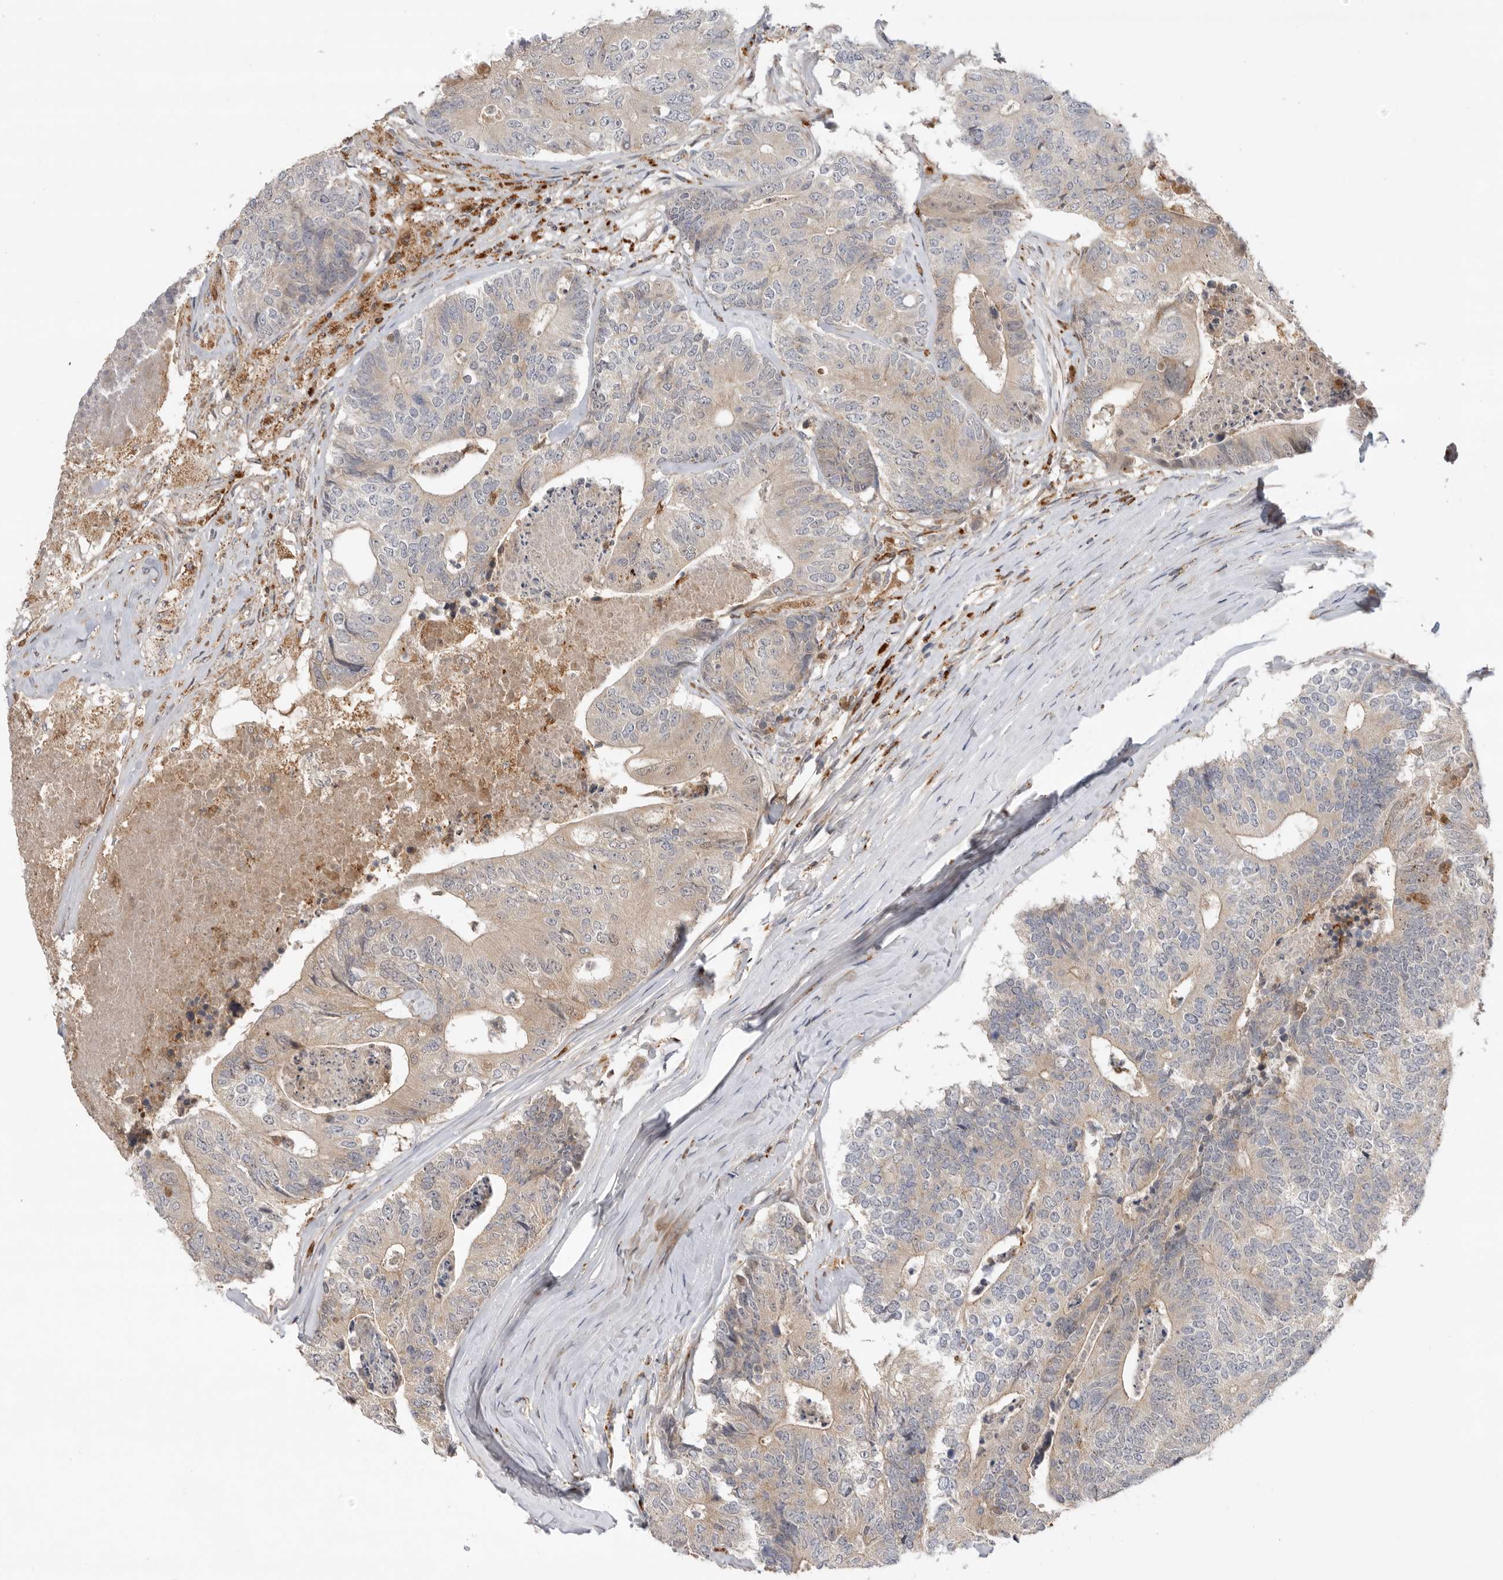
{"staining": {"intensity": "weak", "quantity": ">75%", "location": "cytoplasmic/membranous"}, "tissue": "colorectal cancer", "cell_type": "Tumor cells", "image_type": "cancer", "snomed": [{"axis": "morphology", "description": "Adenocarcinoma, NOS"}, {"axis": "topography", "description": "Colon"}], "caption": "Colorectal cancer stained with DAB (3,3'-diaminobenzidine) IHC reveals low levels of weak cytoplasmic/membranous staining in about >75% of tumor cells. (IHC, brightfield microscopy, high magnification).", "gene": "GNE", "patient": {"sex": "female", "age": 67}}